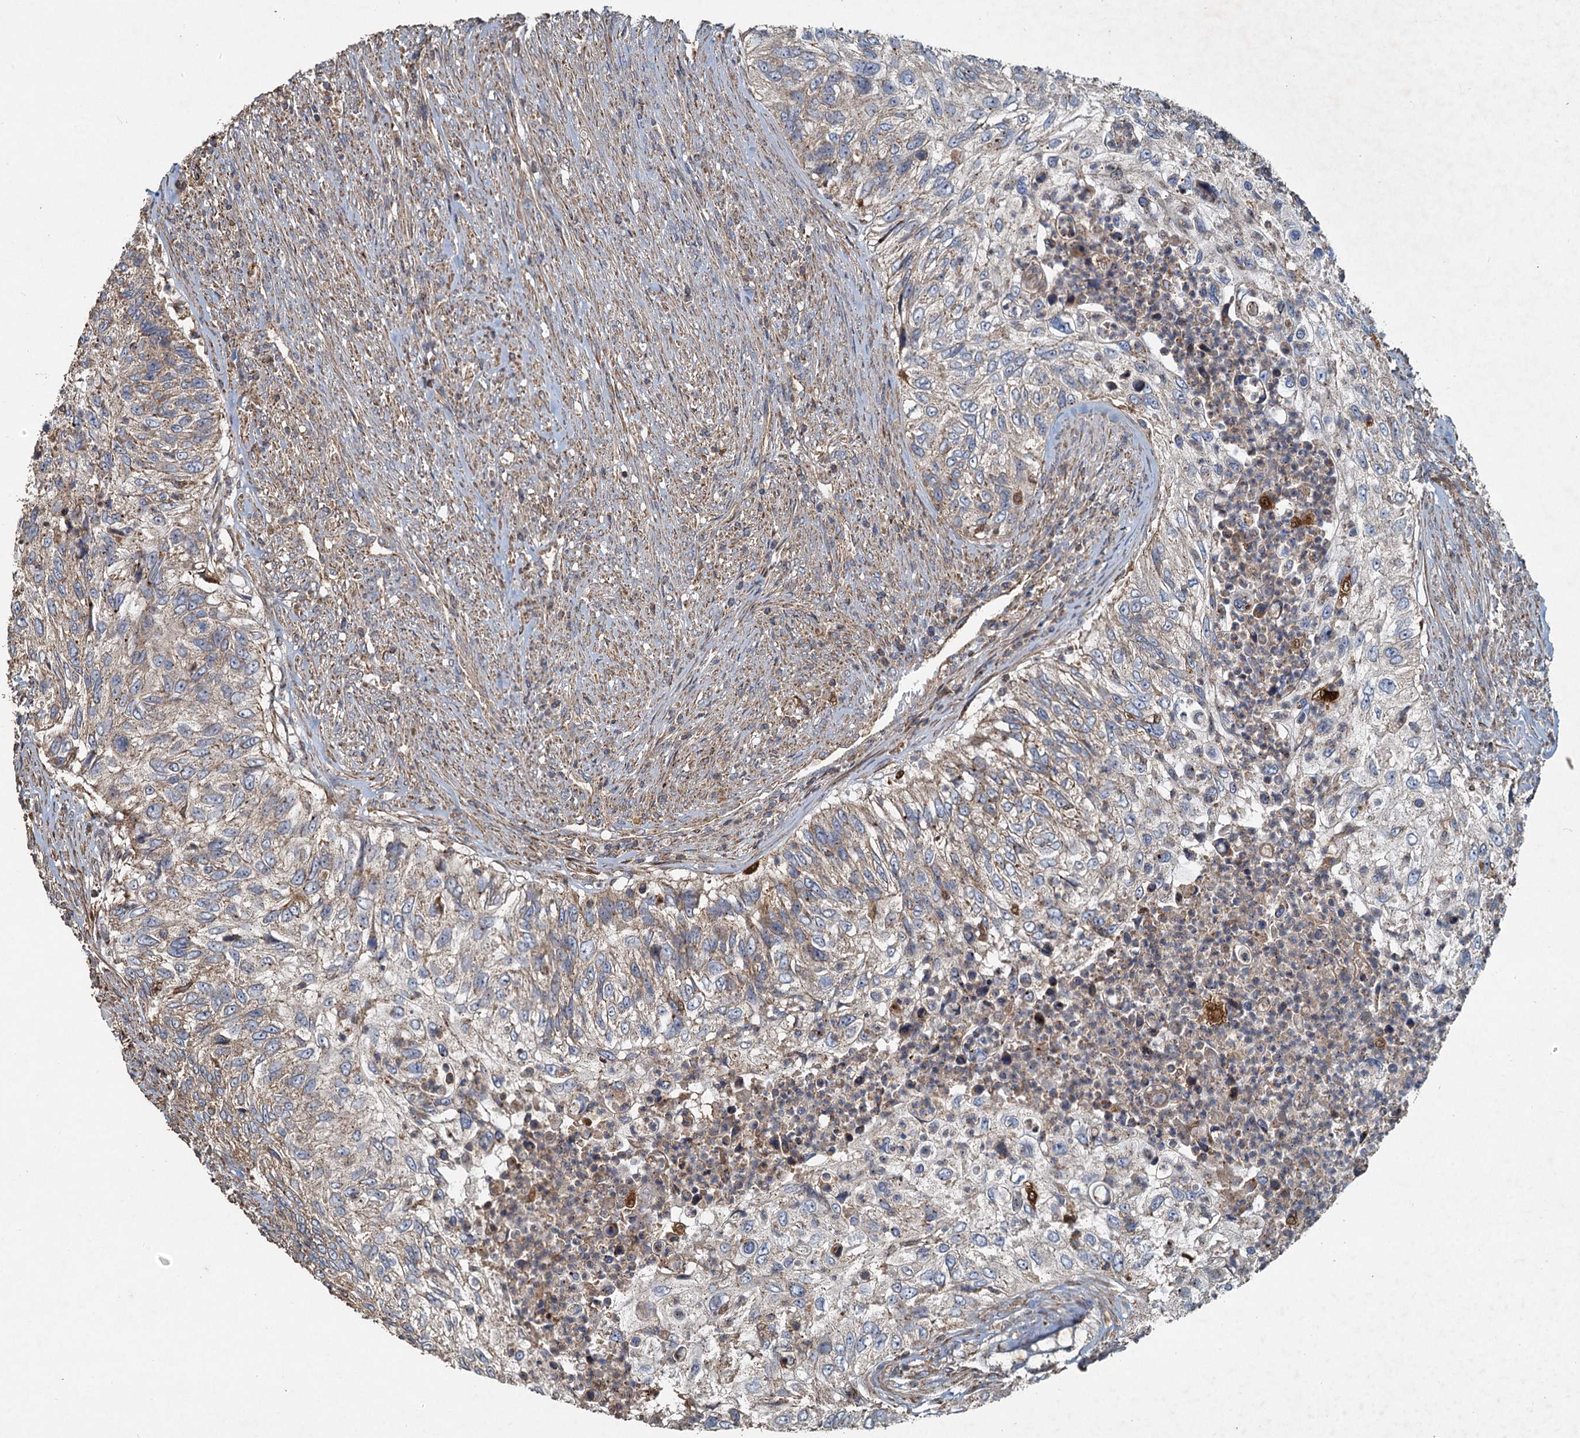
{"staining": {"intensity": "weak", "quantity": "25%-75%", "location": "cytoplasmic/membranous"}, "tissue": "urothelial cancer", "cell_type": "Tumor cells", "image_type": "cancer", "snomed": [{"axis": "morphology", "description": "Urothelial carcinoma, High grade"}, {"axis": "topography", "description": "Urinary bladder"}], "caption": "The photomicrograph displays staining of high-grade urothelial carcinoma, revealing weak cytoplasmic/membranous protein expression (brown color) within tumor cells.", "gene": "SDS", "patient": {"sex": "female", "age": 60}}